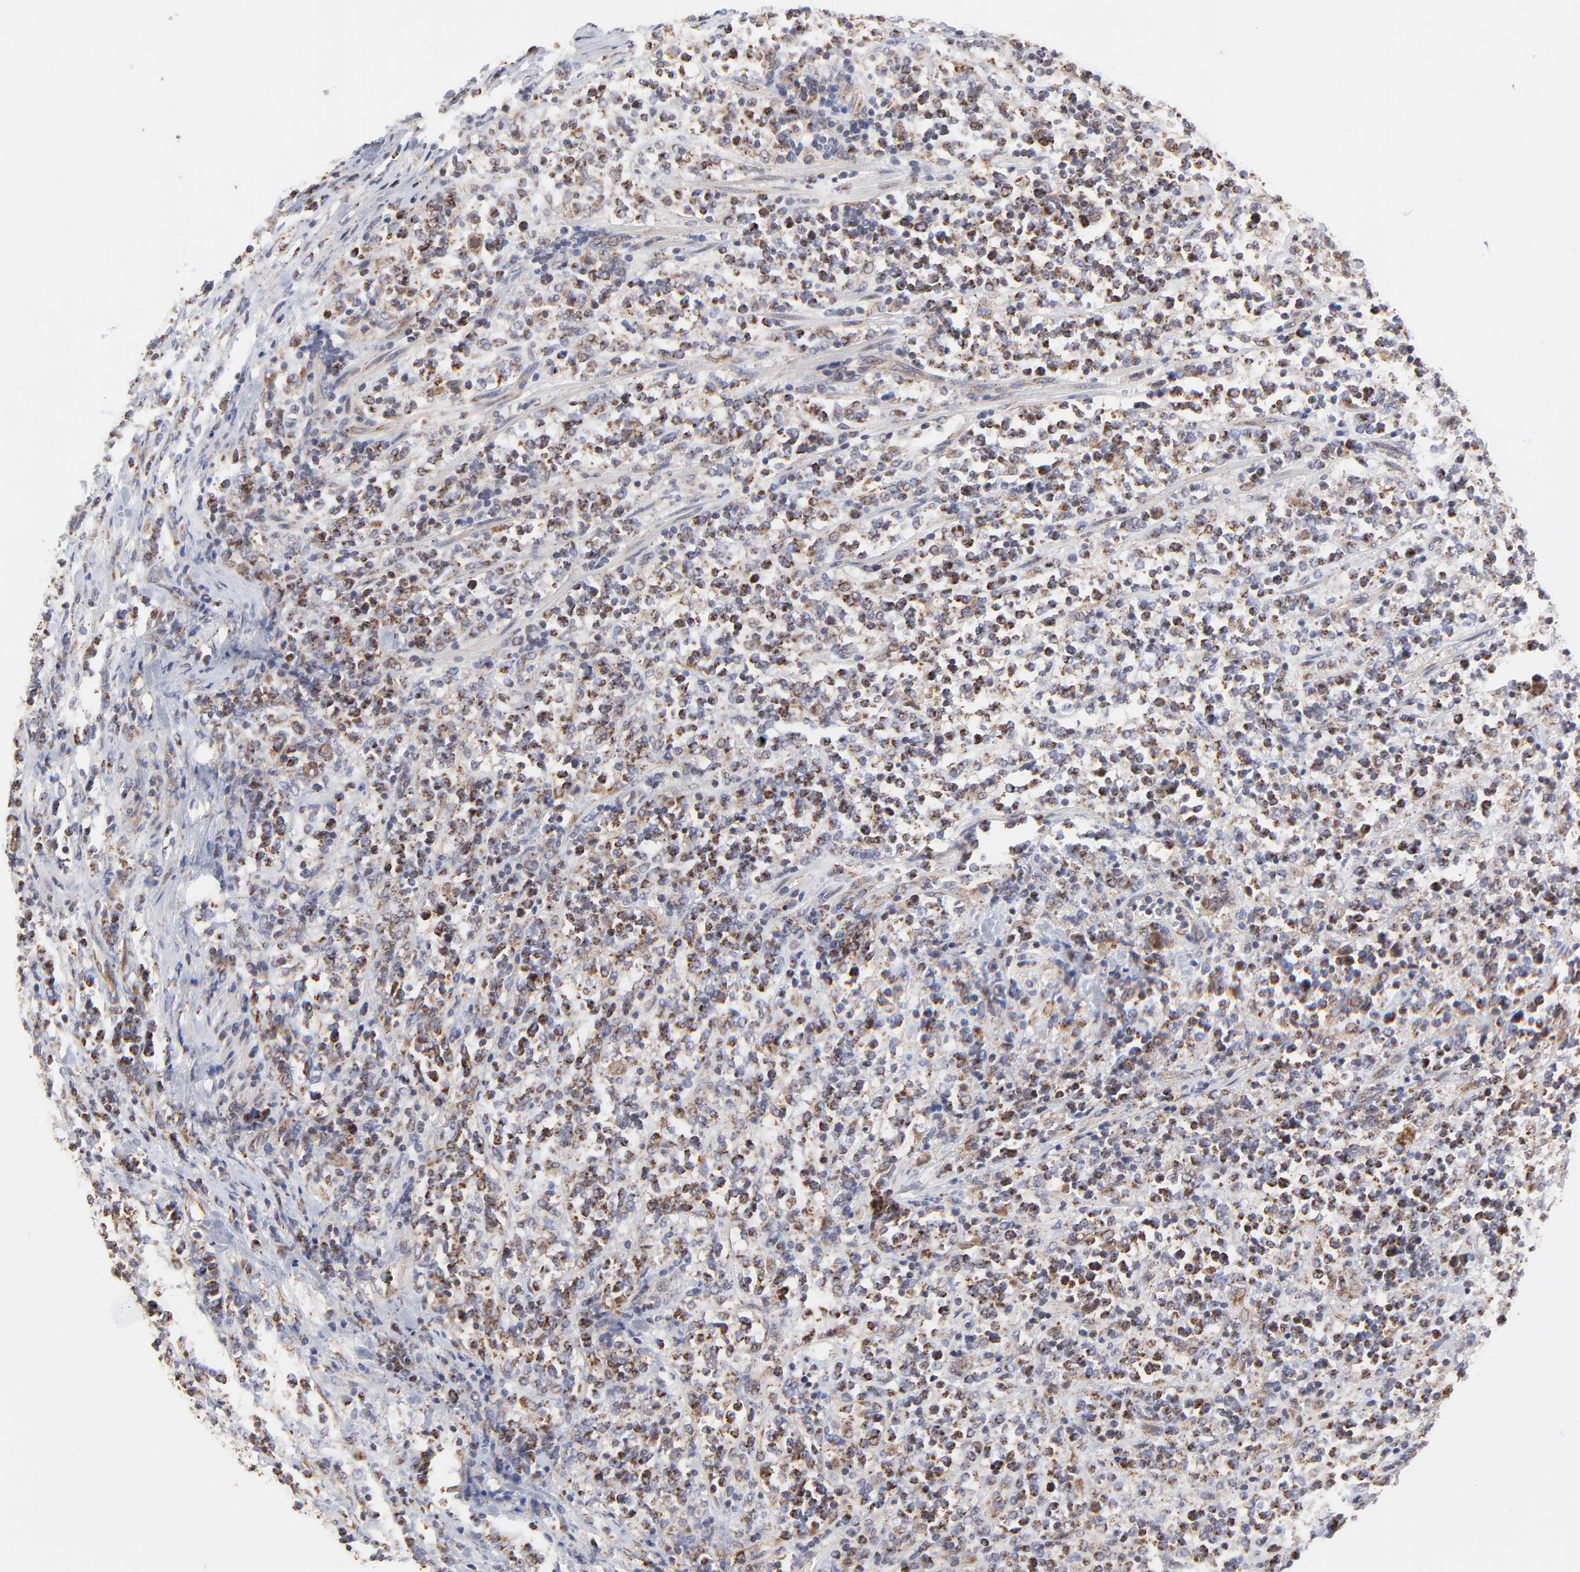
{"staining": {"intensity": "moderate", "quantity": "25%-75%", "location": "cytoplasmic/membranous"}, "tissue": "lymphoma", "cell_type": "Tumor cells", "image_type": "cancer", "snomed": [{"axis": "morphology", "description": "Malignant lymphoma, non-Hodgkin's type, High grade"}, {"axis": "topography", "description": "Soft tissue"}], "caption": "Lymphoma tissue displays moderate cytoplasmic/membranous positivity in about 25%-75% of tumor cells, visualized by immunohistochemistry.", "gene": "ZNF550", "patient": {"sex": "male", "age": 18}}